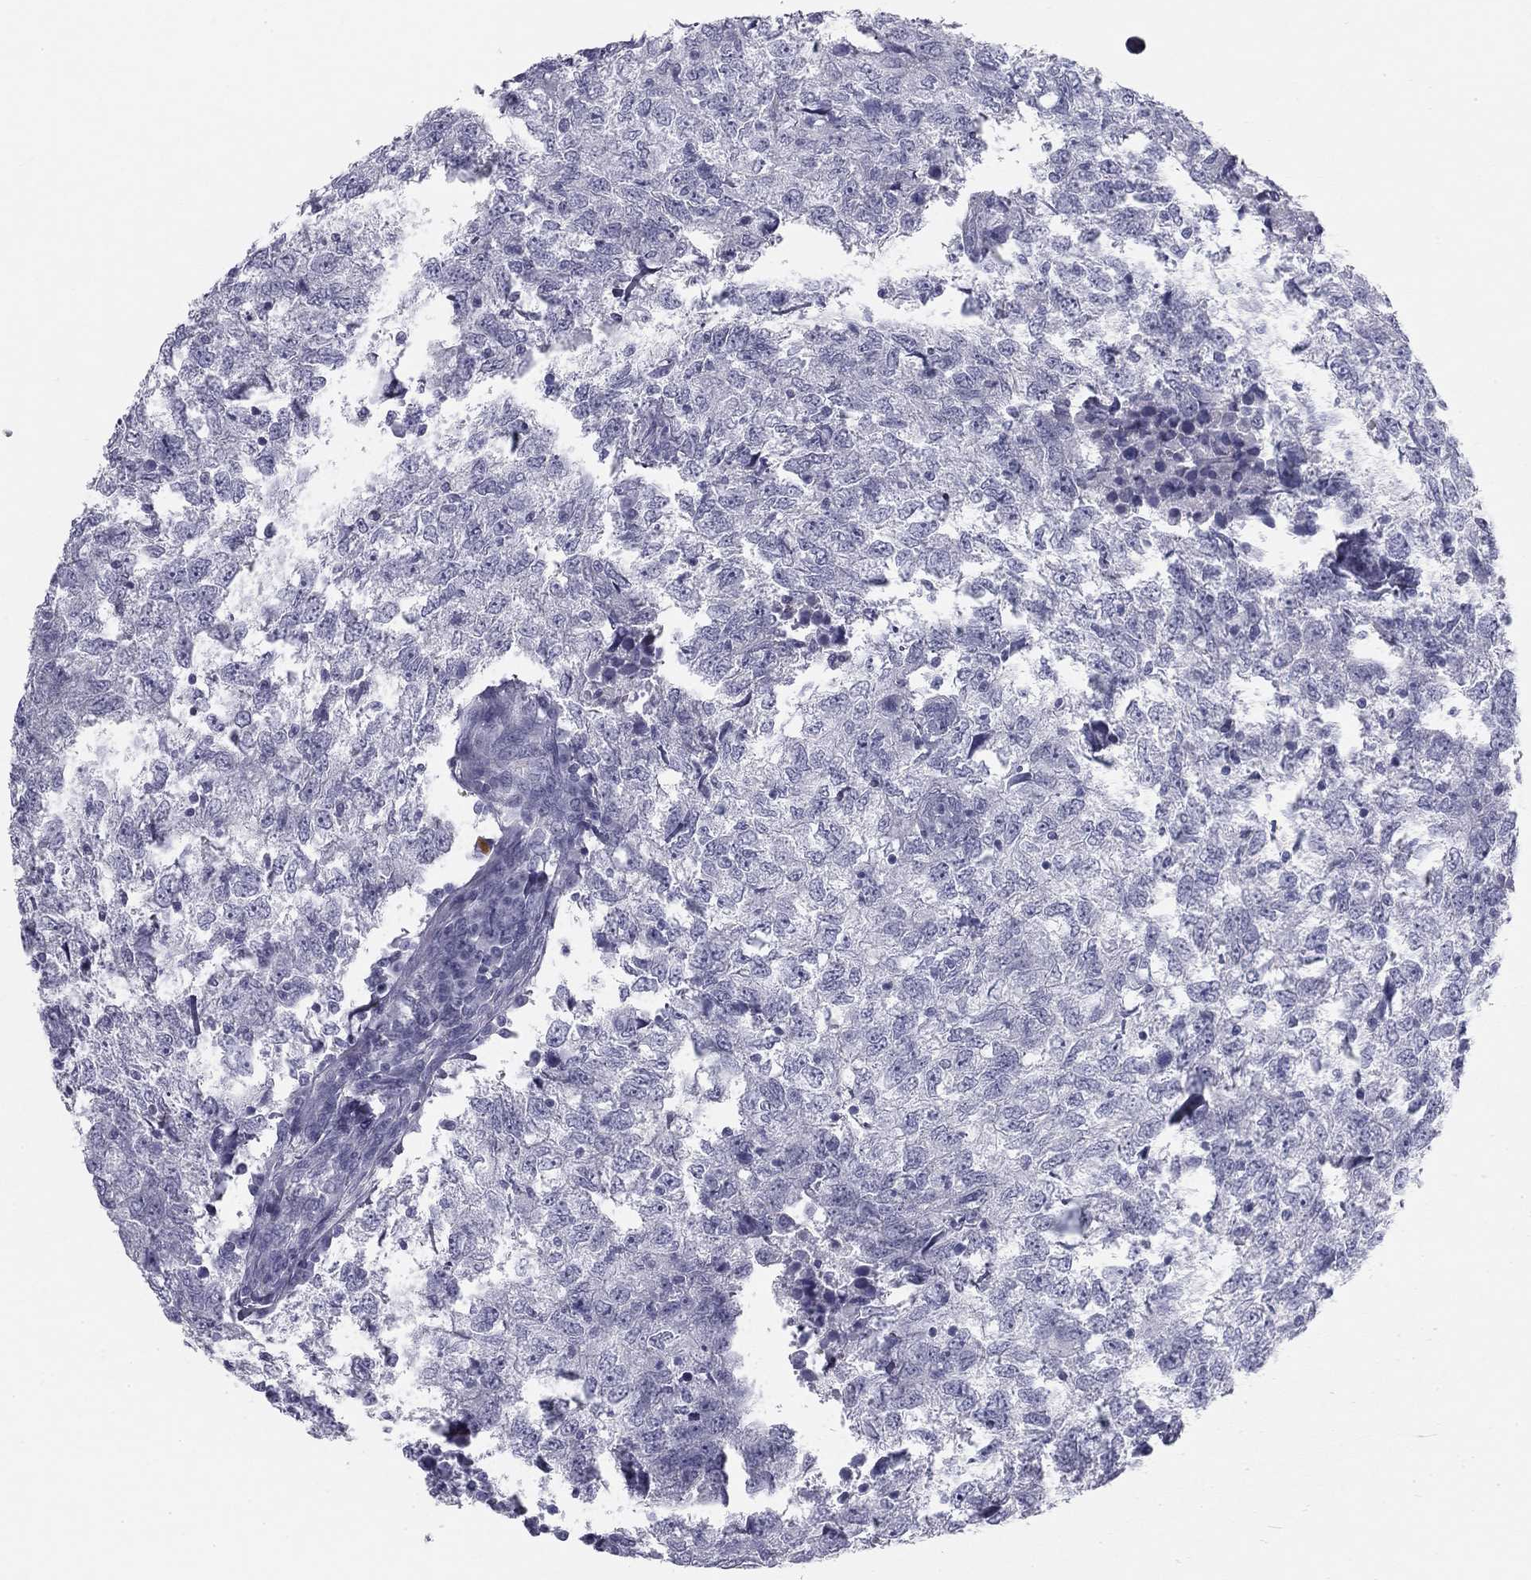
{"staining": {"intensity": "negative", "quantity": "none", "location": "none"}, "tissue": "breast cancer", "cell_type": "Tumor cells", "image_type": "cancer", "snomed": [{"axis": "morphology", "description": "Duct carcinoma"}, {"axis": "topography", "description": "Breast"}], "caption": "IHC of intraductal carcinoma (breast) reveals no staining in tumor cells.", "gene": "SULT2B1", "patient": {"sex": "female", "age": 30}}